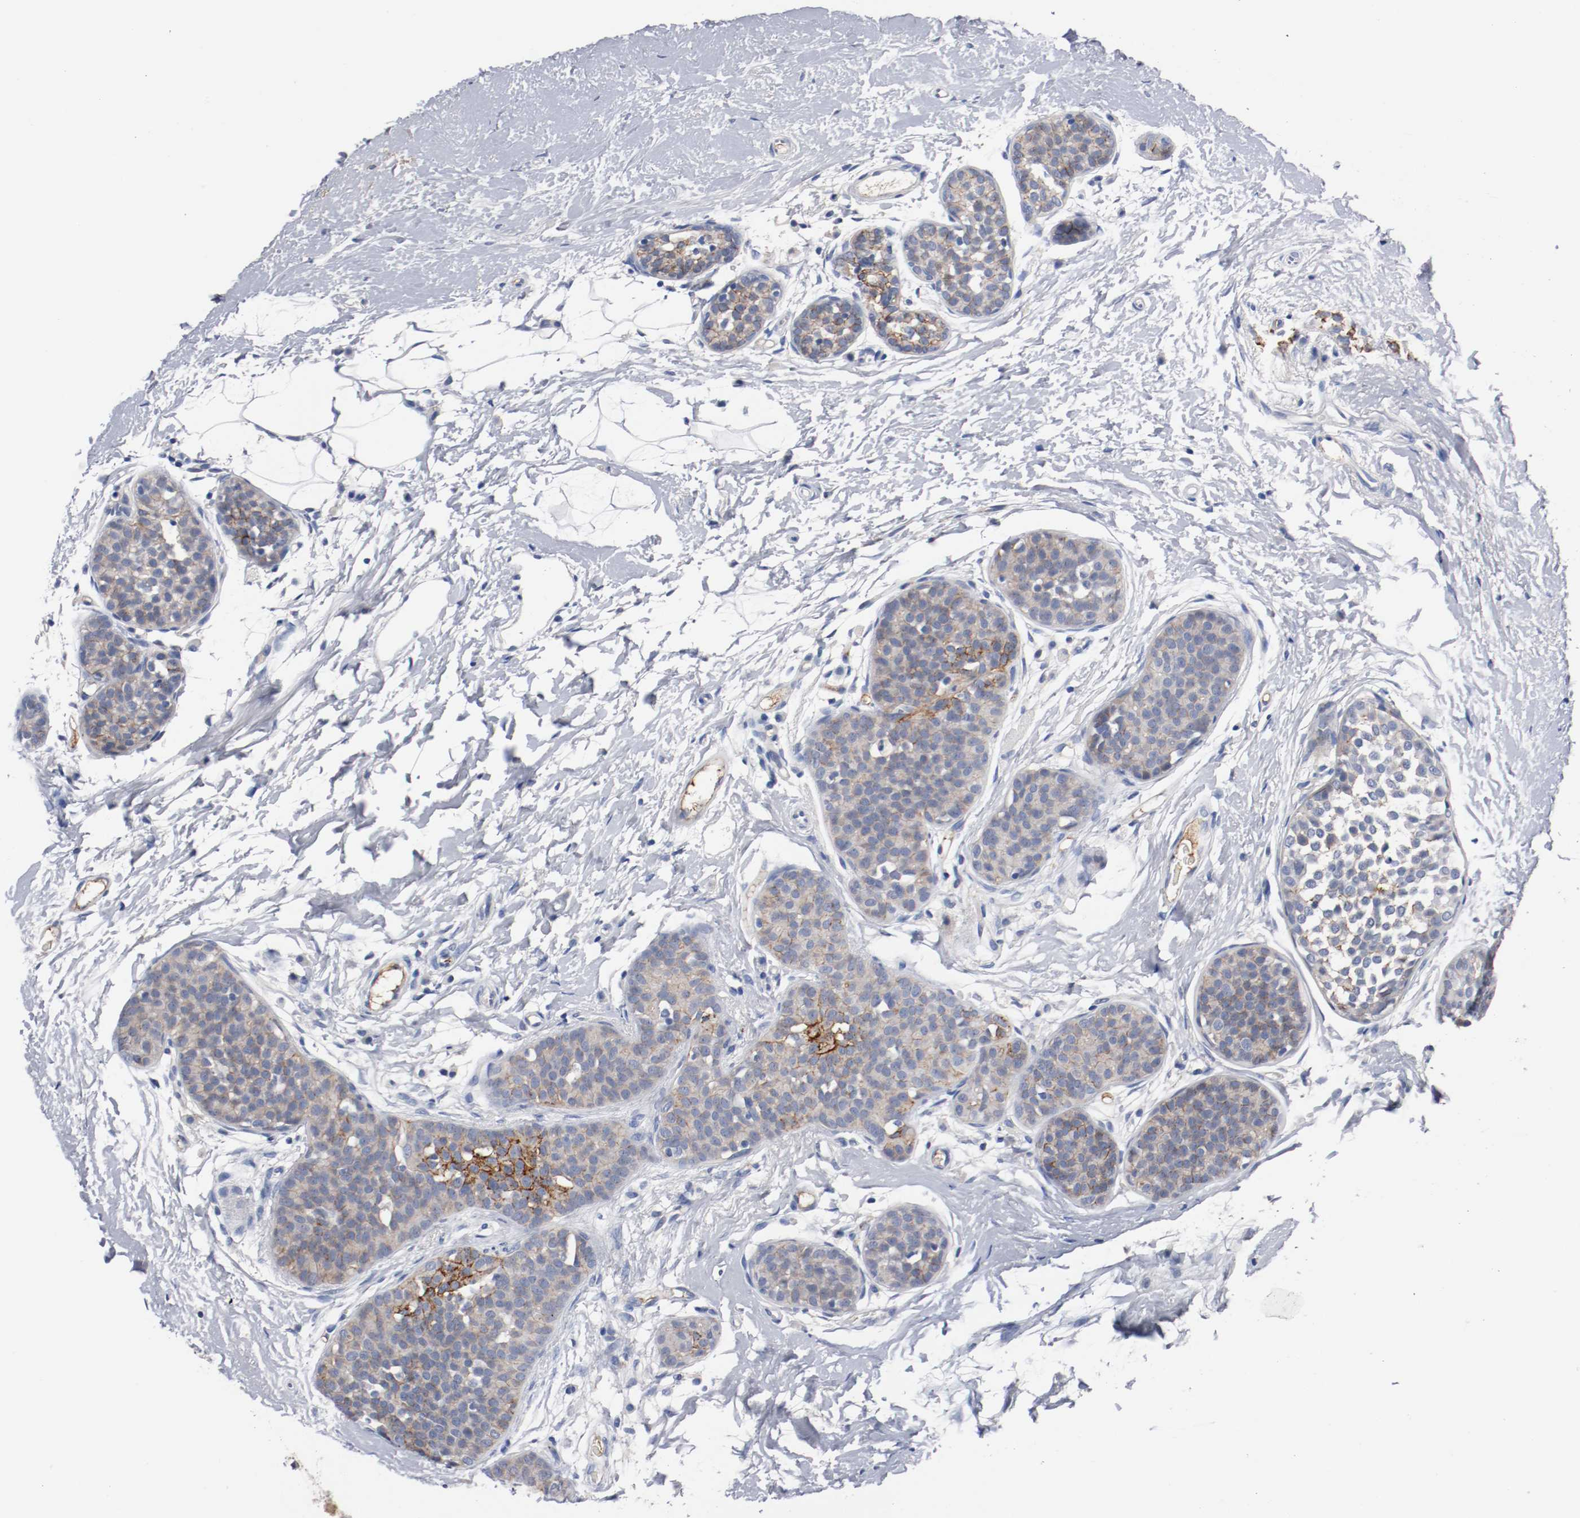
{"staining": {"intensity": "weak", "quantity": "25%-75%", "location": "cytoplasmic/membranous"}, "tissue": "breast cancer", "cell_type": "Tumor cells", "image_type": "cancer", "snomed": [{"axis": "morphology", "description": "Lobular carcinoma, in situ"}, {"axis": "morphology", "description": "Lobular carcinoma"}, {"axis": "topography", "description": "Breast"}], "caption": "Lobular carcinoma in situ (breast) was stained to show a protein in brown. There is low levels of weak cytoplasmic/membranous positivity in about 25%-75% of tumor cells. (brown staining indicates protein expression, while blue staining denotes nuclei).", "gene": "TNC", "patient": {"sex": "female", "age": 41}}